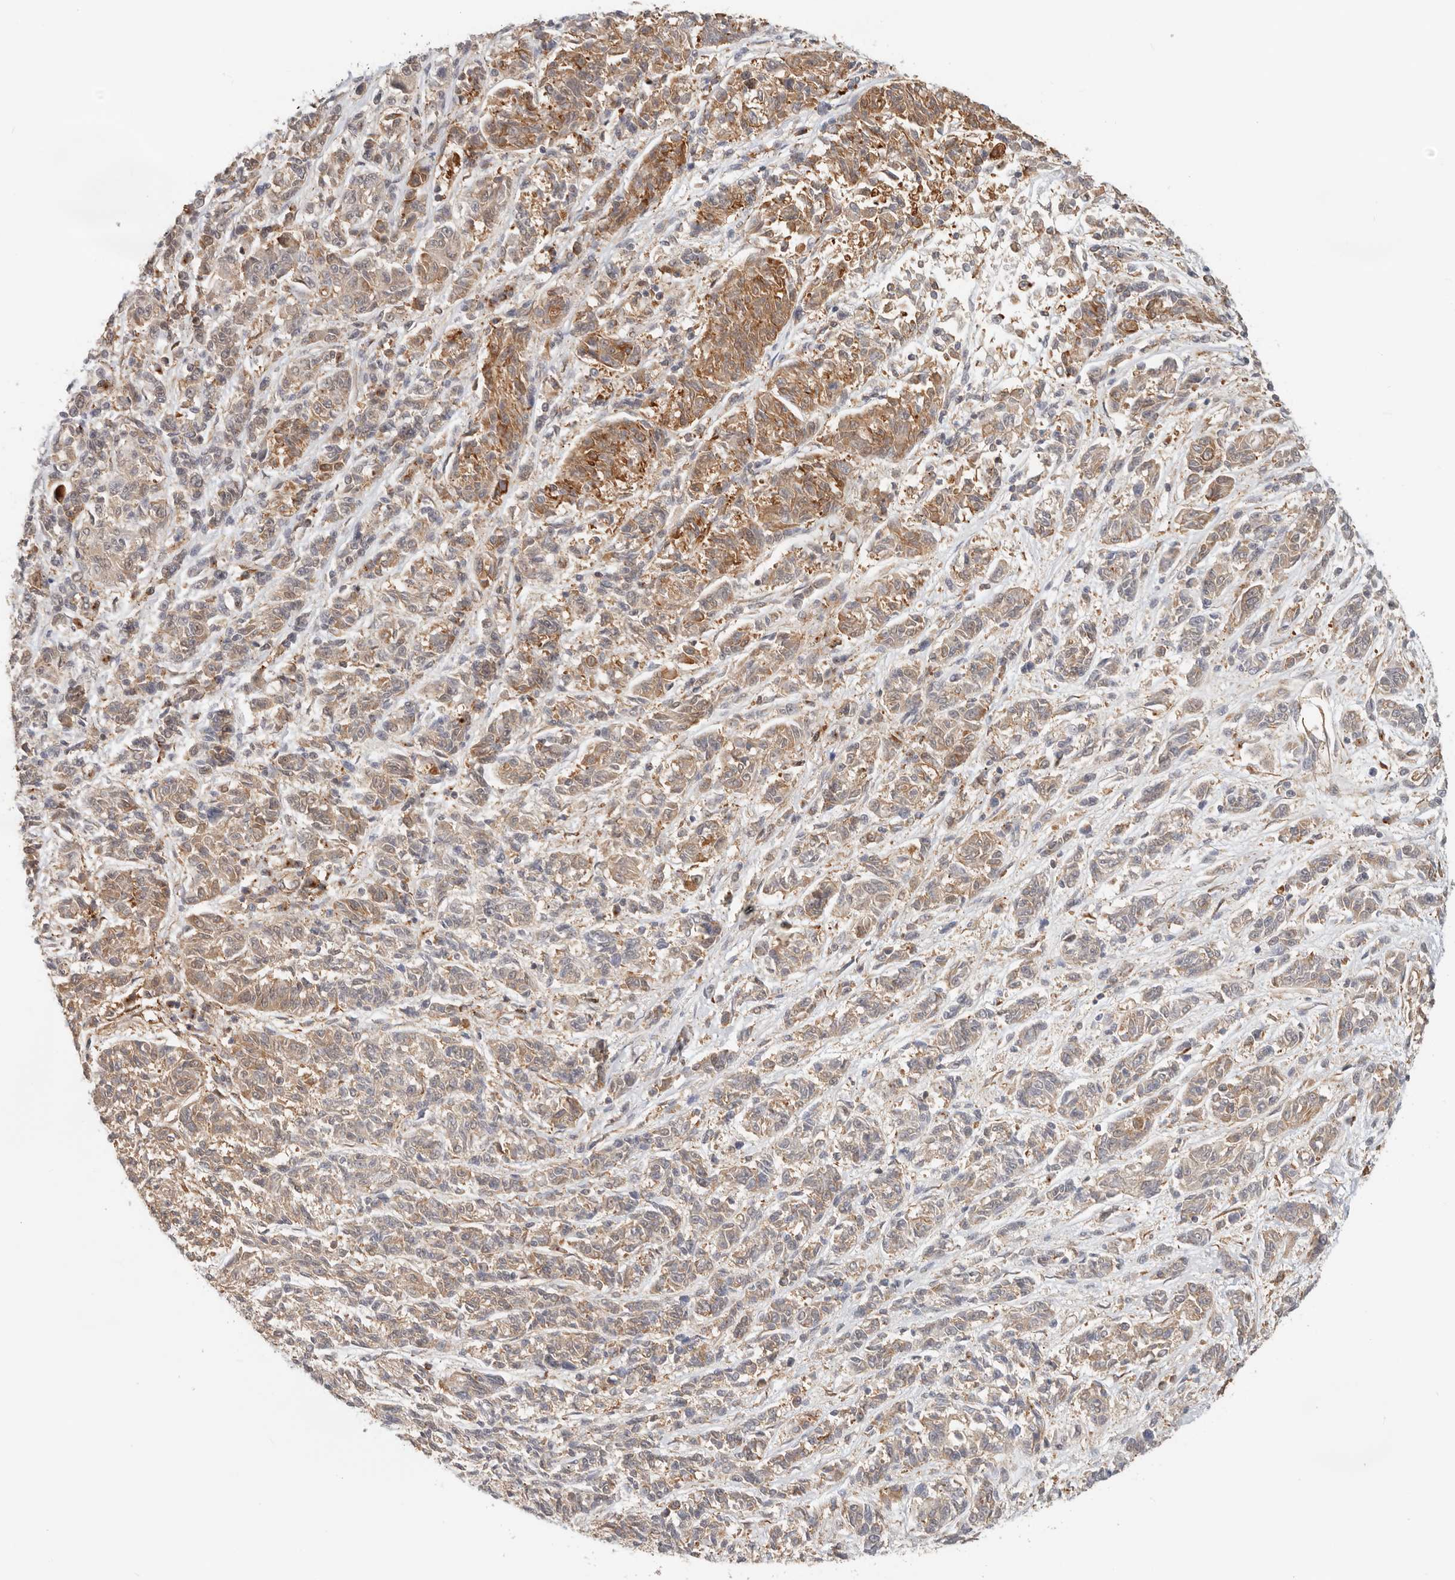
{"staining": {"intensity": "moderate", "quantity": "25%-75%", "location": "cytoplasmic/membranous"}, "tissue": "melanoma", "cell_type": "Tumor cells", "image_type": "cancer", "snomed": [{"axis": "morphology", "description": "Malignant melanoma, NOS"}, {"axis": "topography", "description": "Skin"}], "caption": "This image reveals immunohistochemistry (IHC) staining of human melanoma, with medium moderate cytoplasmic/membranous expression in about 25%-75% of tumor cells.", "gene": "HEXD", "patient": {"sex": "male", "age": 53}}